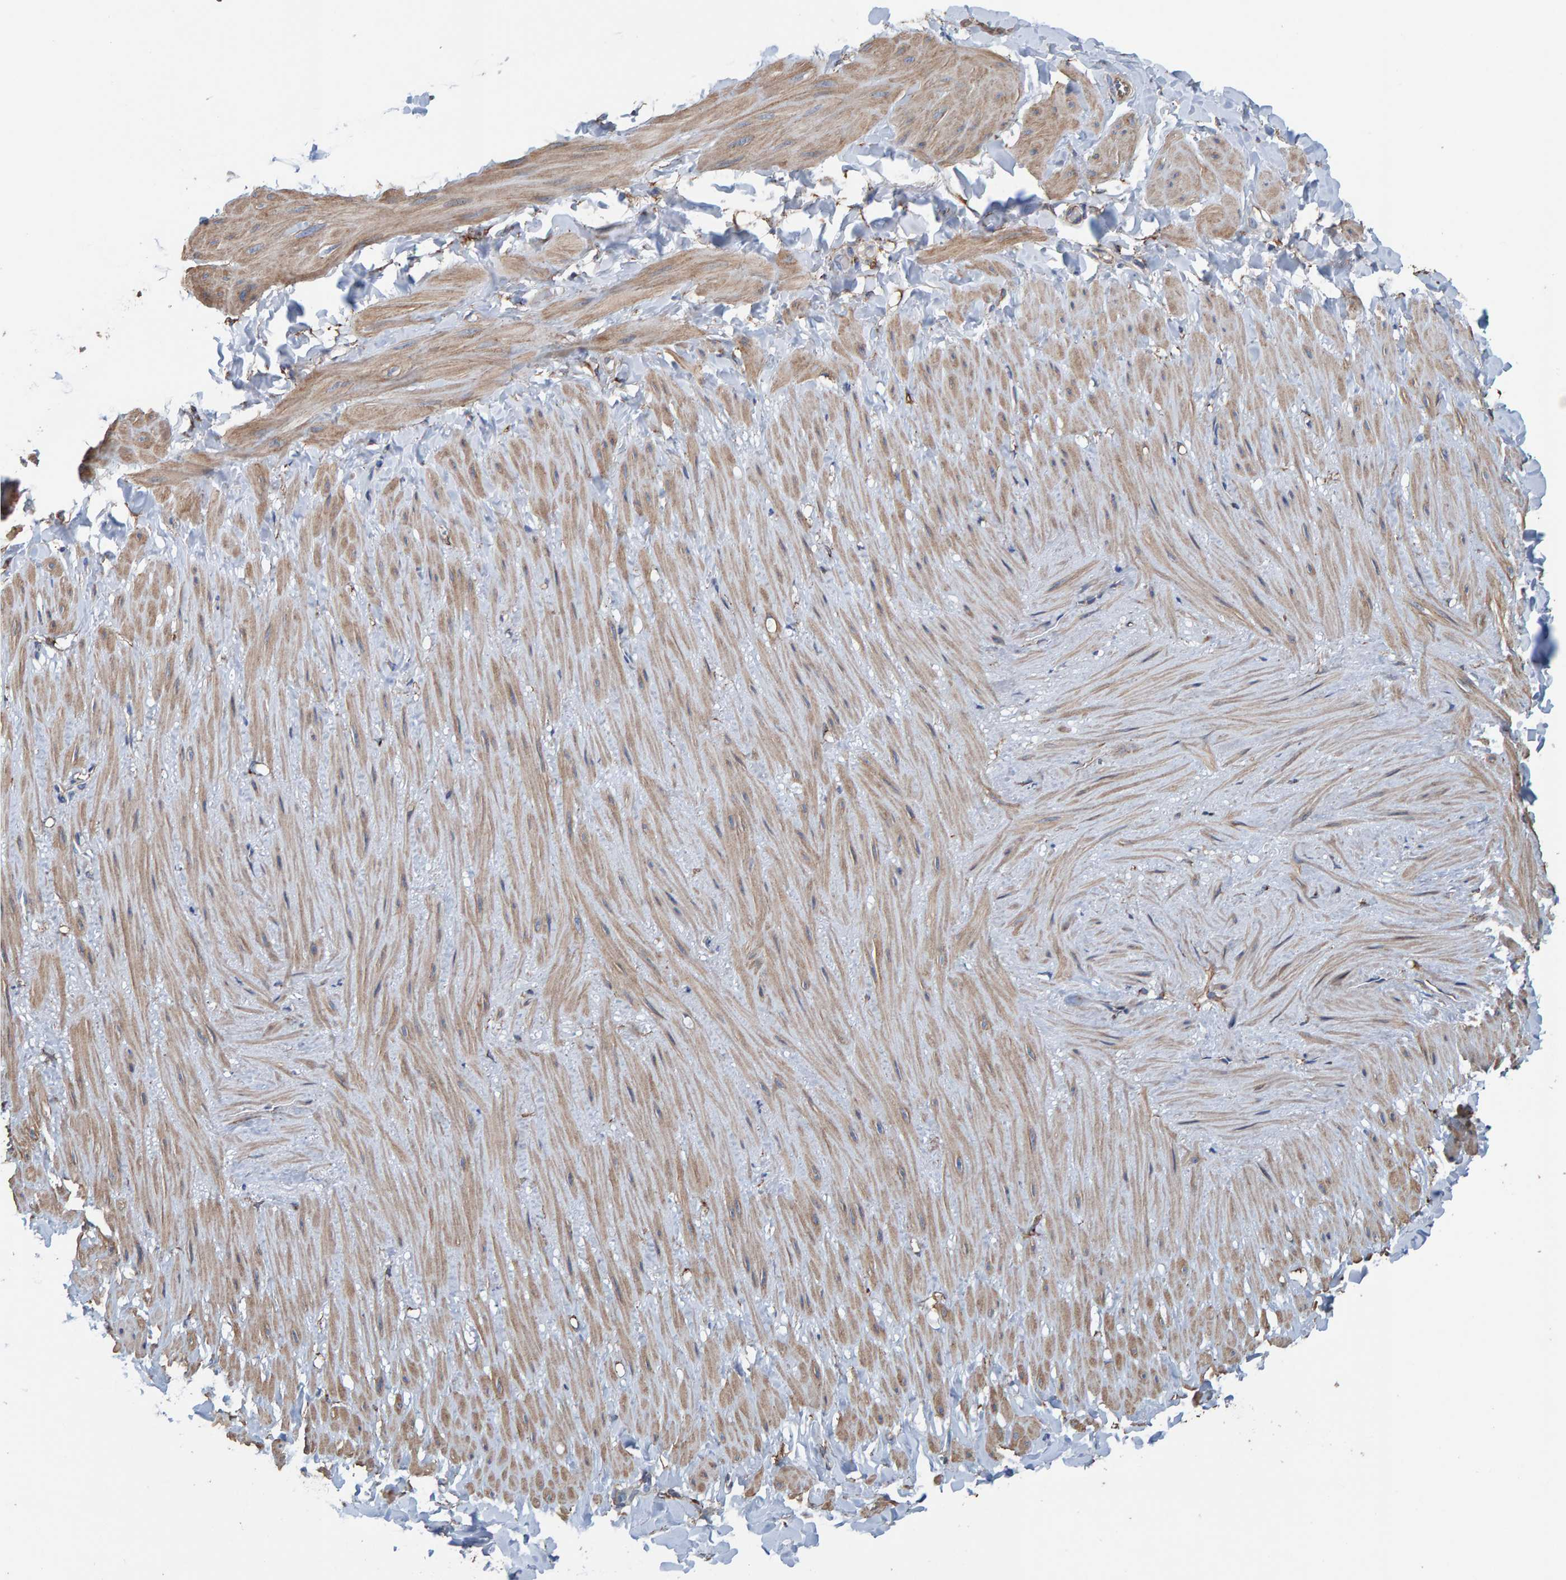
{"staining": {"intensity": "moderate", "quantity": ">75%", "location": "cytoplasmic/membranous"}, "tissue": "adipose tissue", "cell_type": "Adipocytes", "image_type": "normal", "snomed": [{"axis": "morphology", "description": "Normal tissue, NOS"}, {"axis": "topography", "description": "Adipose tissue"}, {"axis": "topography", "description": "Vascular tissue"}, {"axis": "topography", "description": "Peripheral nerve tissue"}], "caption": "Immunohistochemistry (DAB (3,3'-diaminobenzidine)) staining of unremarkable human adipose tissue shows moderate cytoplasmic/membranous protein staining in about >75% of adipocytes. Nuclei are stained in blue.", "gene": "LRP1", "patient": {"sex": "male", "age": 25}}